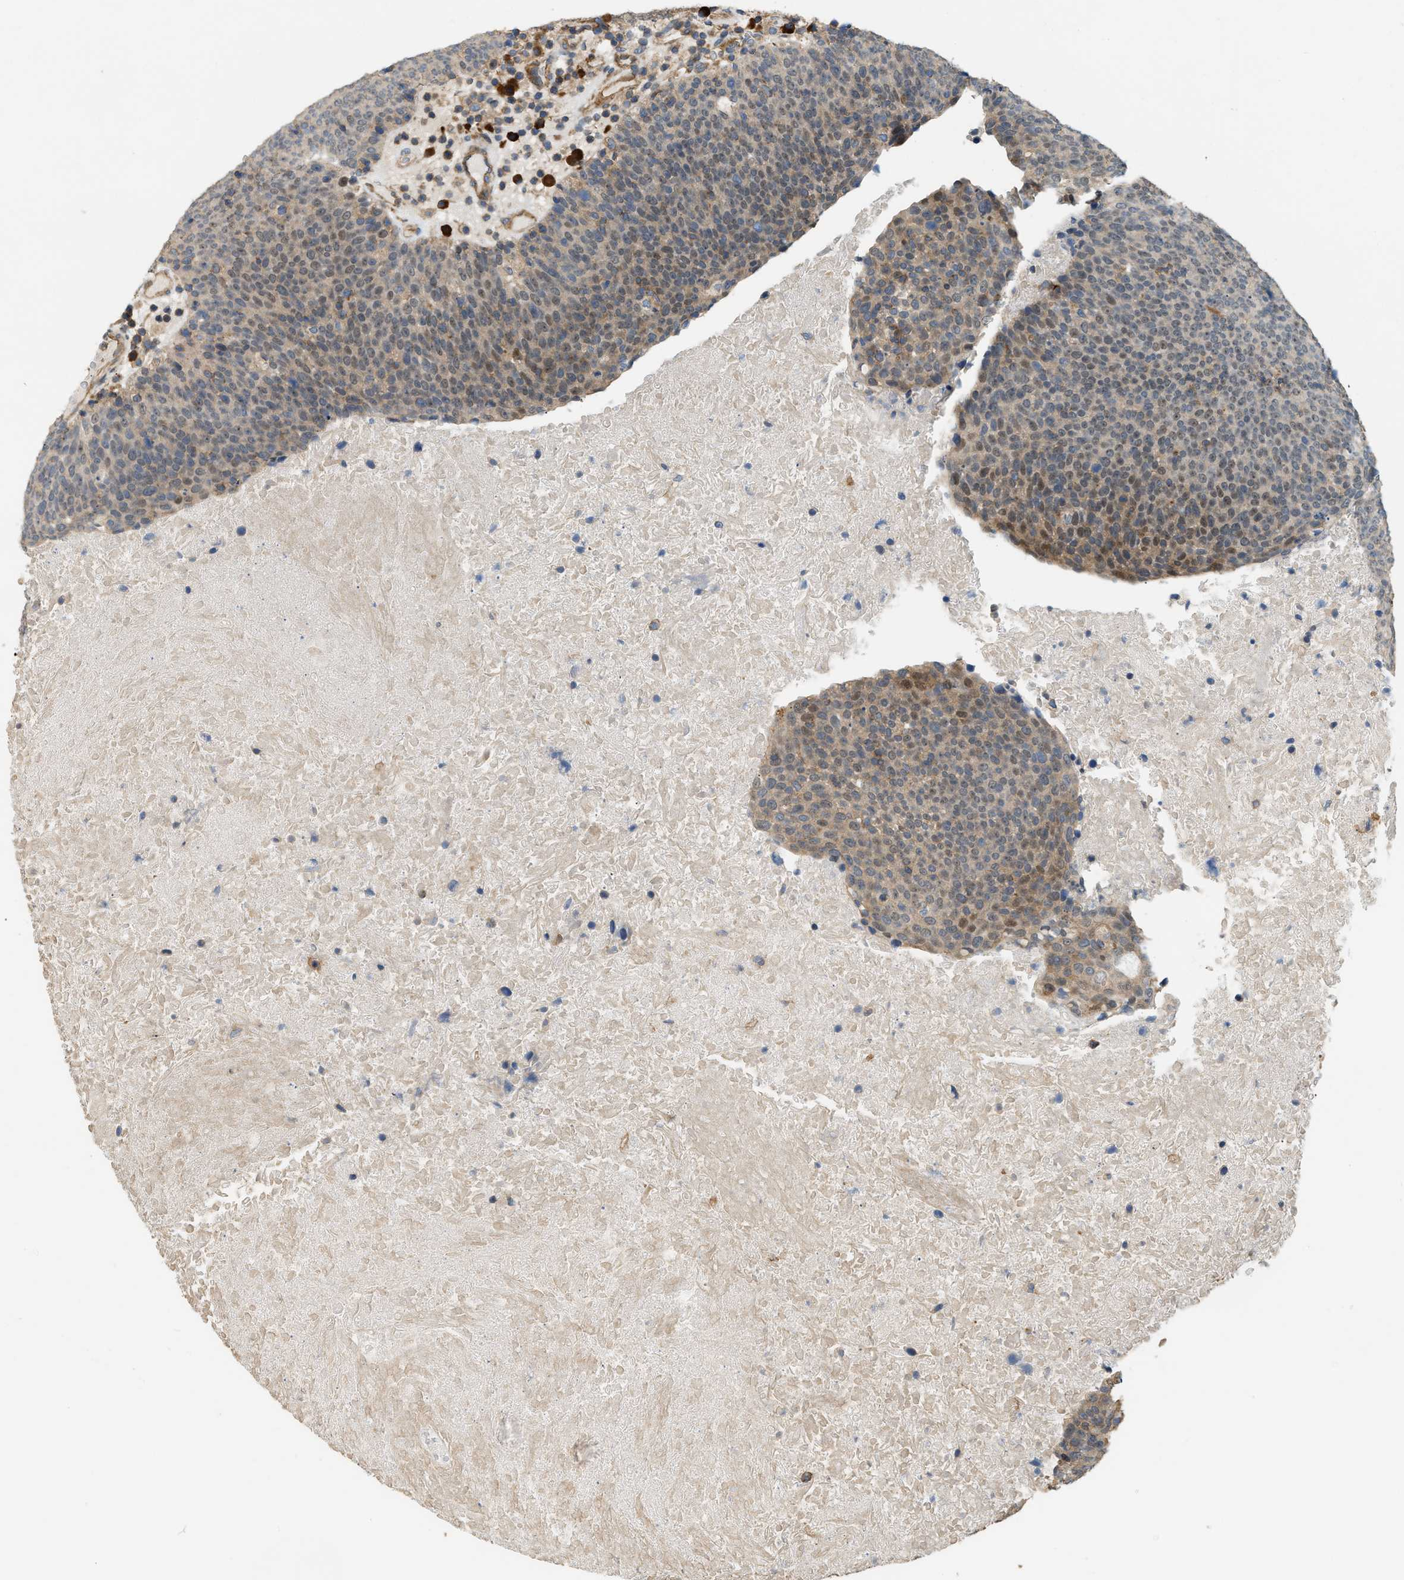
{"staining": {"intensity": "moderate", "quantity": "25%-75%", "location": "cytoplasmic/membranous,nuclear"}, "tissue": "head and neck cancer", "cell_type": "Tumor cells", "image_type": "cancer", "snomed": [{"axis": "morphology", "description": "Squamous cell carcinoma, NOS"}, {"axis": "morphology", "description": "Squamous cell carcinoma, metastatic, NOS"}, {"axis": "topography", "description": "Lymph node"}, {"axis": "topography", "description": "Head-Neck"}], "caption": "Tumor cells demonstrate medium levels of moderate cytoplasmic/membranous and nuclear expression in approximately 25%-75% of cells in human head and neck squamous cell carcinoma.", "gene": "BTN3A2", "patient": {"sex": "male", "age": 62}}